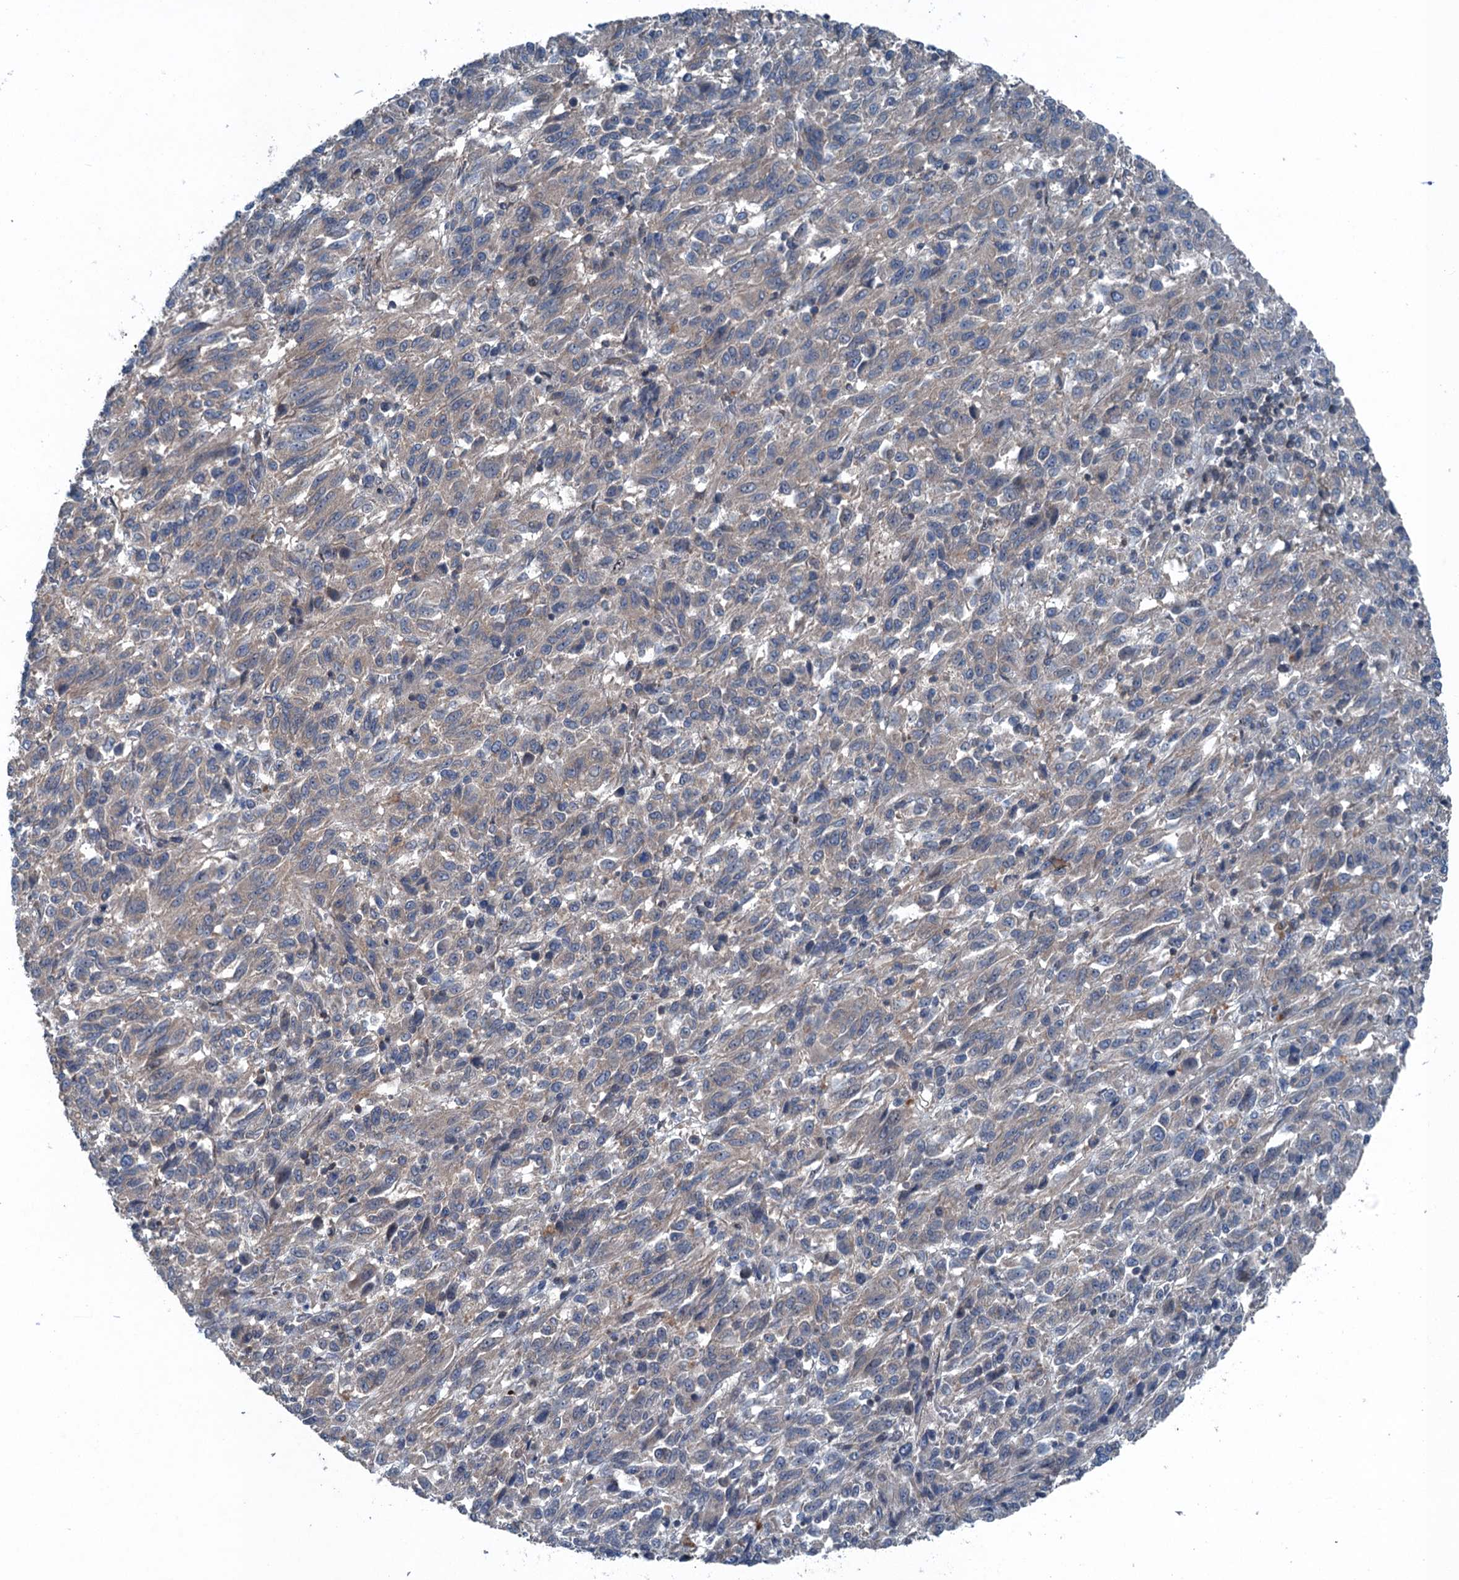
{"staining": {"intensity": "weak", "quantity": "25%-75%", "location": "cytoplasmic/membranous"}, "tissue": "melanoma", "cell_type": "Tumor cells", "image_type": "cancer", "snomed": [{"axis": "morphology", "description": "Malignant melanoma, Metastatic site"}, {"axis": "topography", "description": "Lung"}], "caption": "Tumor cells exhibit low levels of weak cytoplasmic/membranous positivity in approximately 25%-75% of cells in melanoma.", "gene": "TRAPPC8", "patient": {"sex": "male", "age": 64}}